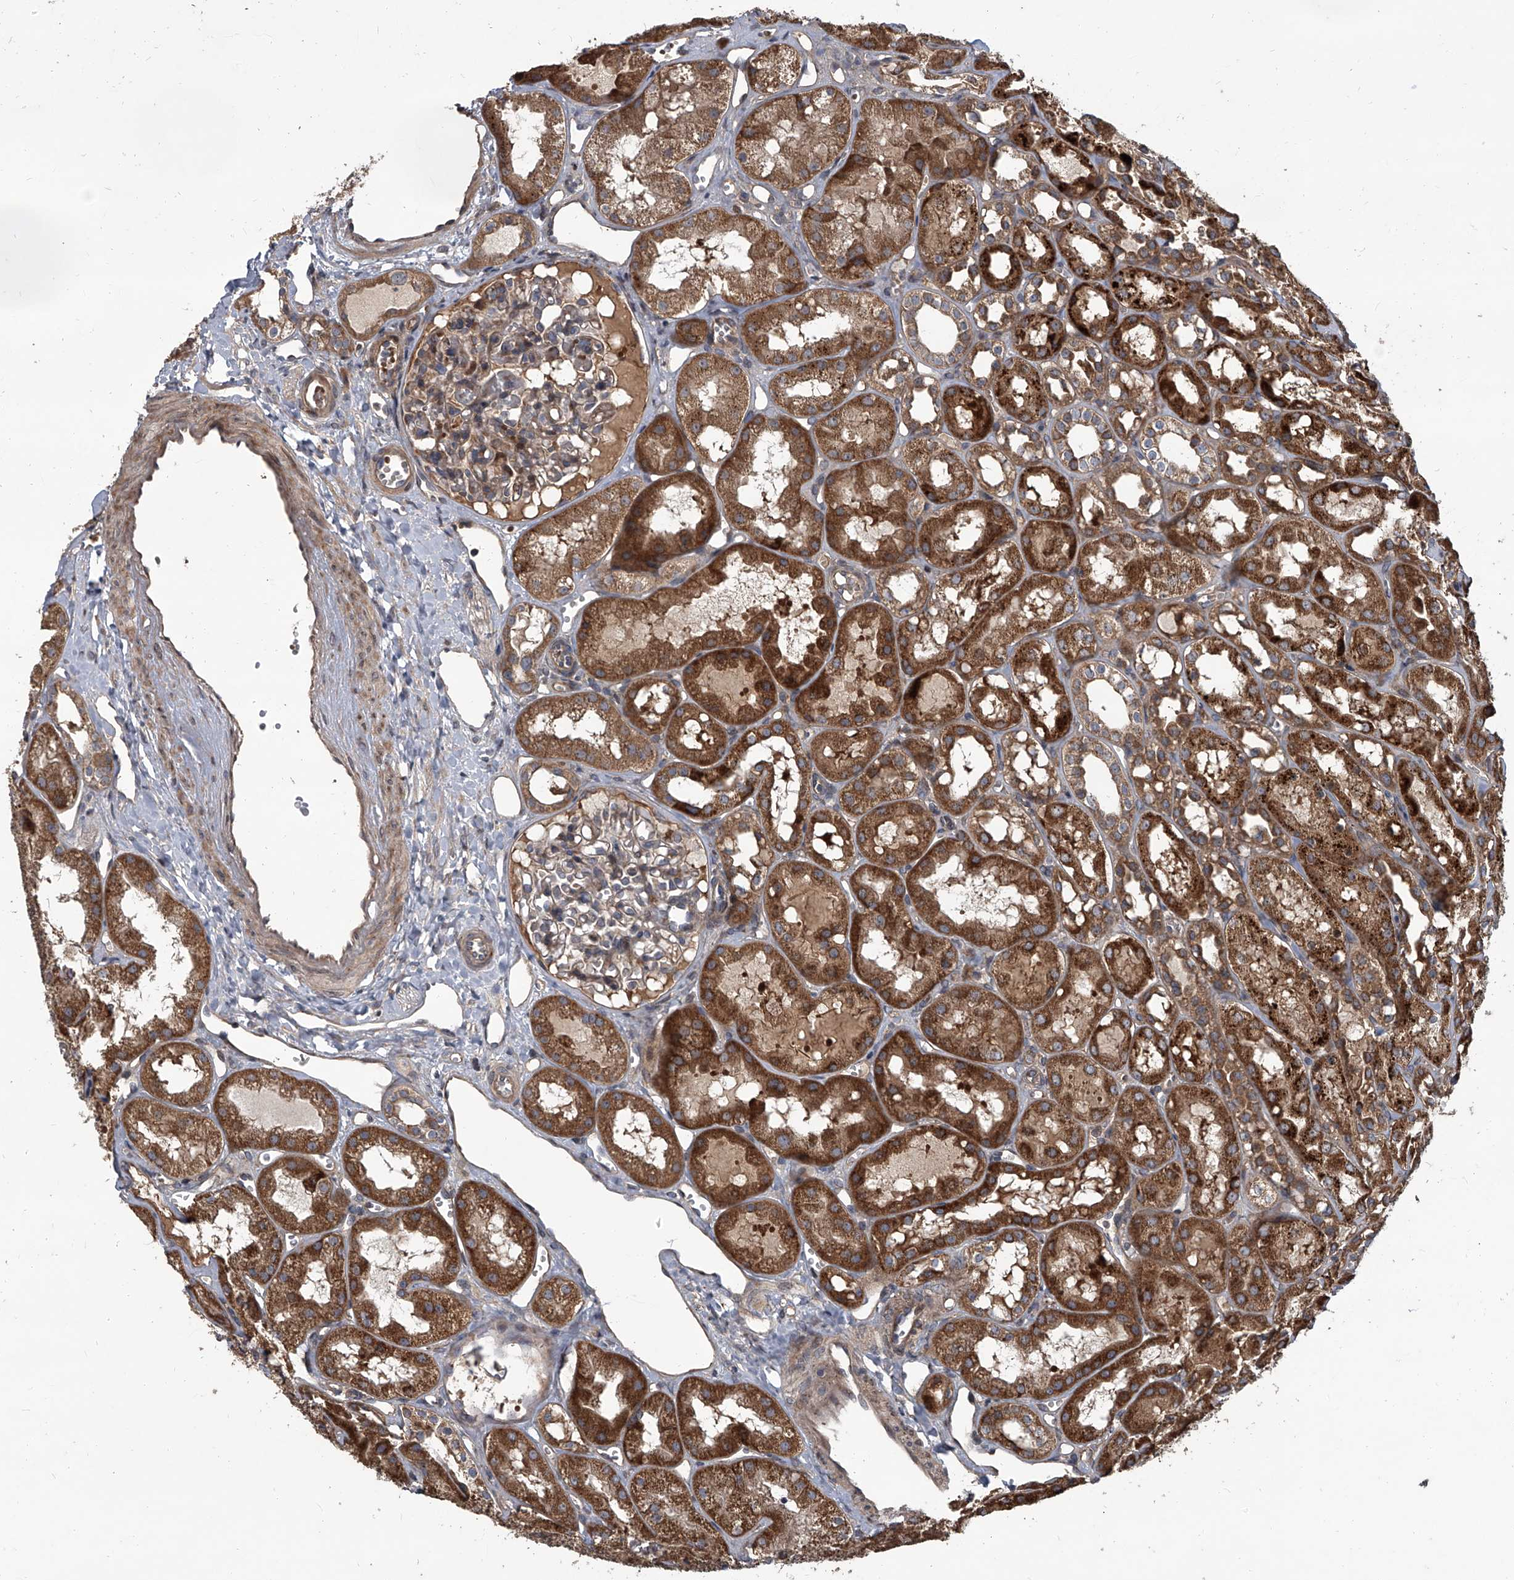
{"staining": {"intensity": "moderate", "quantity": "<25%", "location": "cytoplasmic/membranous"}, "tissue": "kidney", "cell_type": "Cells in glomeruli", "image_type": "normal", "snomed": [{"axis": "morphology", "description": "Normal tissue, NOS"}, {"axis": "topography", "description": "Kidney"}], "caption": "Brown immunohistochemical staining in normal kidney displays moderate cytoplasmic/membranous positivity in about <25% of cells in glomeruli.", "gene": "EVA1C", "patient": {"sex": "male", "age": 16}}